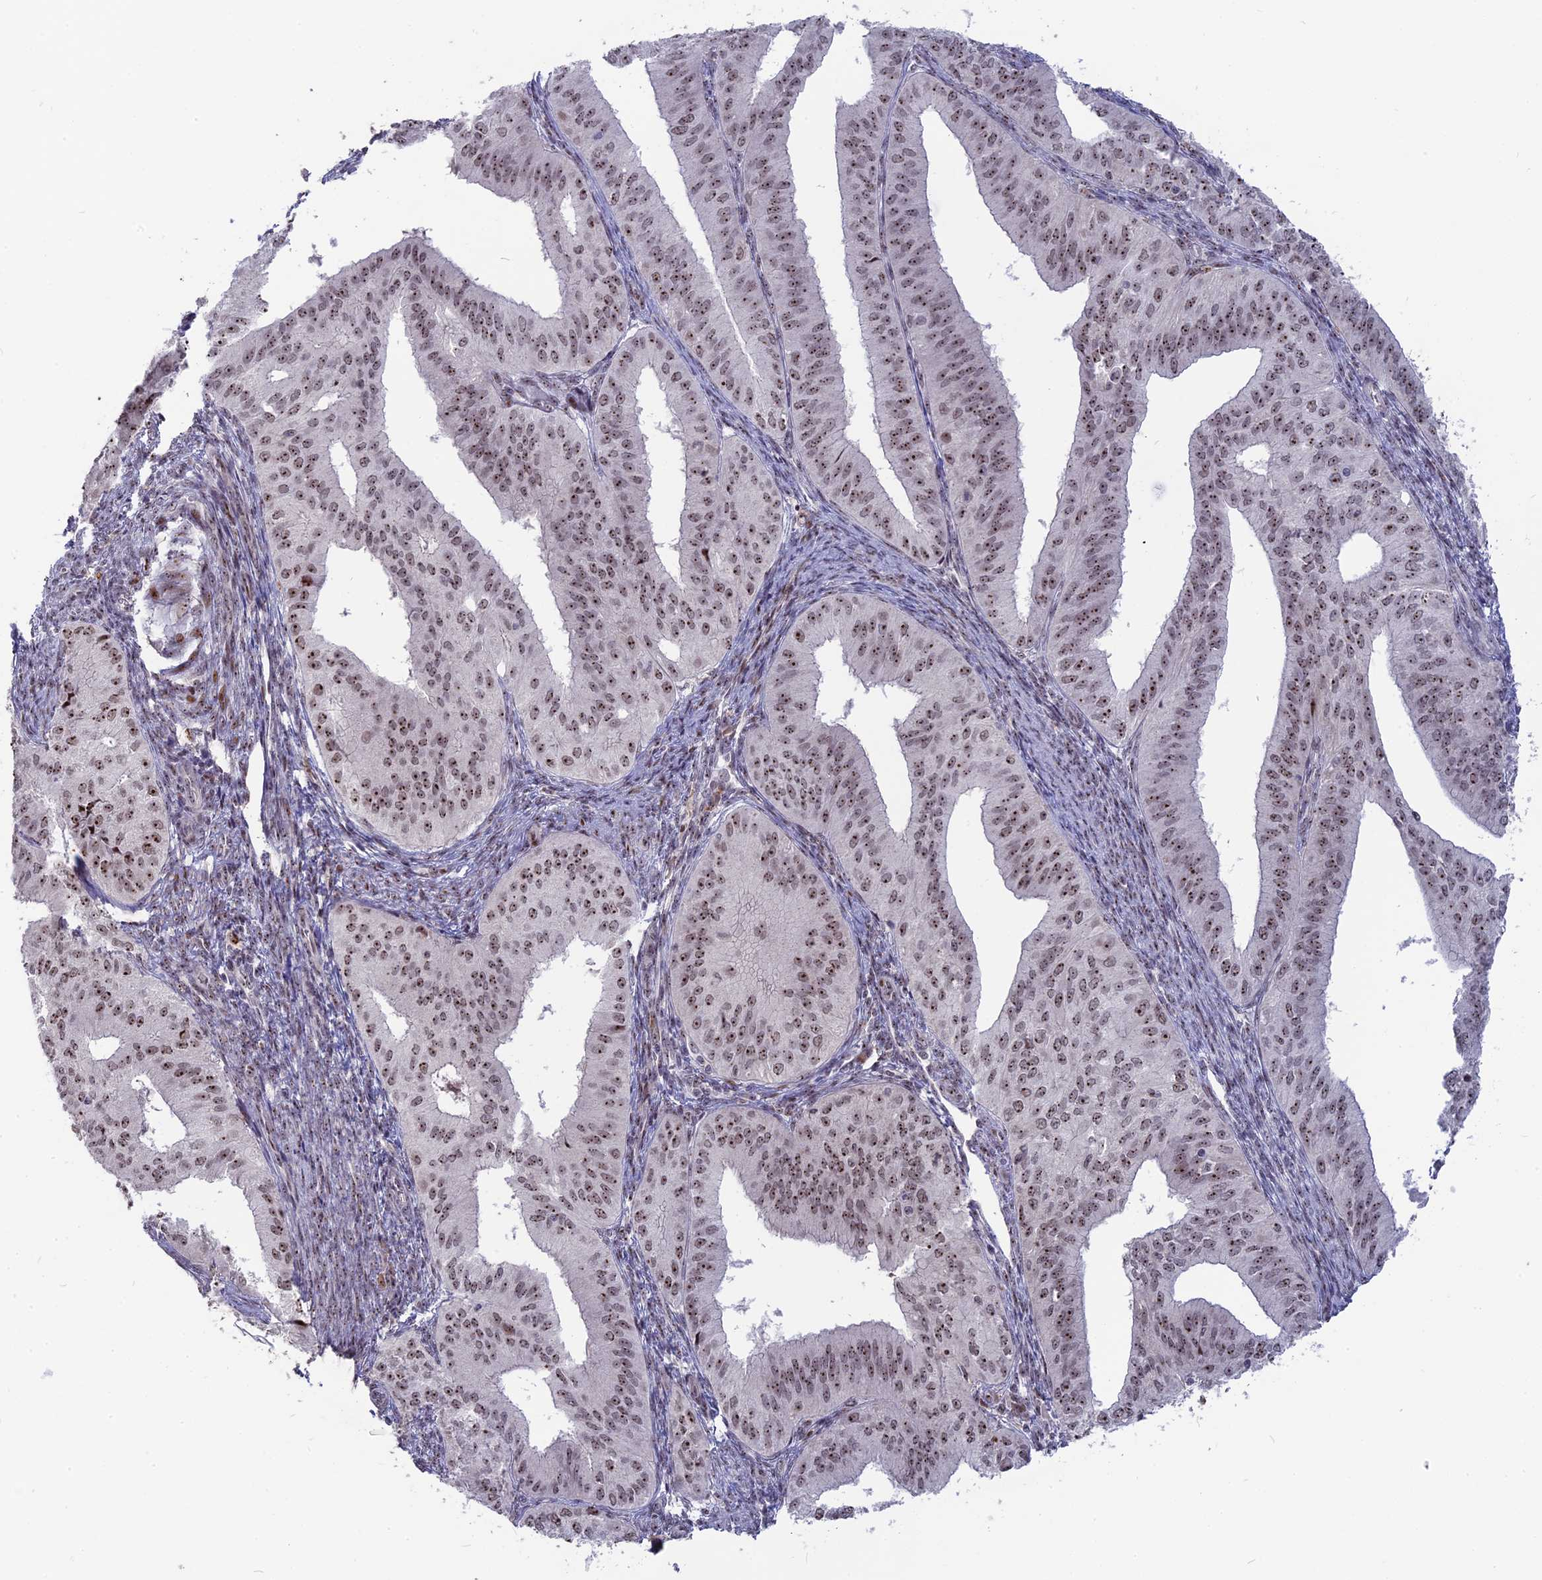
{"staining": {"intensity": "strong", "quantity": ">75%", "location": "nuclear"}, "tissue": "endometrial cancer", "cell_type": "Tumor cells", "image_type": "cancer", "snomed": [{"axis": "morphology", "description": "Adenocarcinoma, NOS"}, {"axis": "topography", "description": "Endometrium"}], "caption": "Protein expression analysis of endometrial cancer (adenocarcinoma) displays strong nuclear expression in about >75% of tumor cells.", "gene": "FAM131A", "patient": {"sex": "female", "age": 50}}